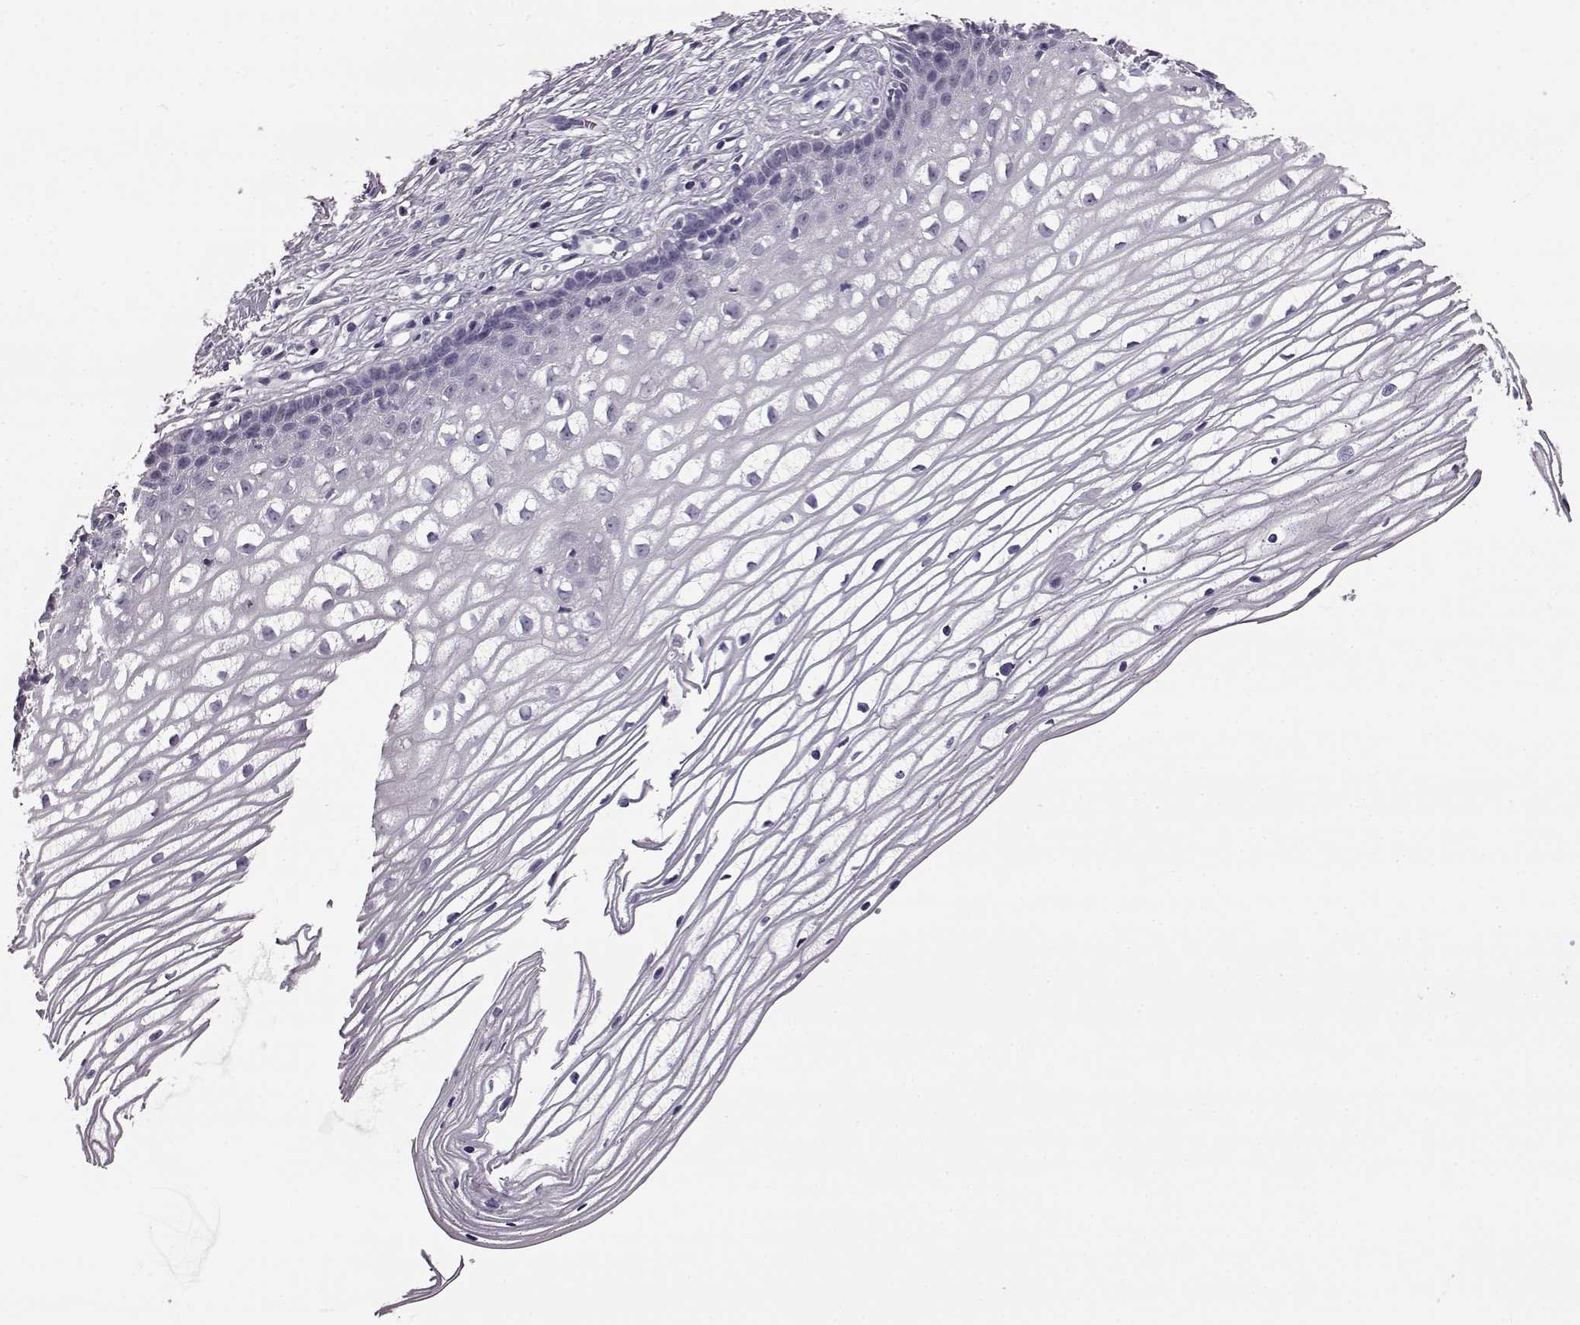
{"staining": {"intensity": "negative", "quantity": "none", "location": "none"}, "tissue": "cervix", "cell_type": "Glandular cells", "image_type": "normal", "snomed": [{"axis": "morphology", "description": "Normal tissue, NOS"}, {"axis": "topography", "description": "Cervix"}], "caption": "A histopathology image of cervix stained for a protein exhibits no brown staining in glandular cells. (Immunohistochemistry, brightfield microscopy, high magnification).", "gene": "PRPH2", "patient": {"sex": "female", "age": 40}}